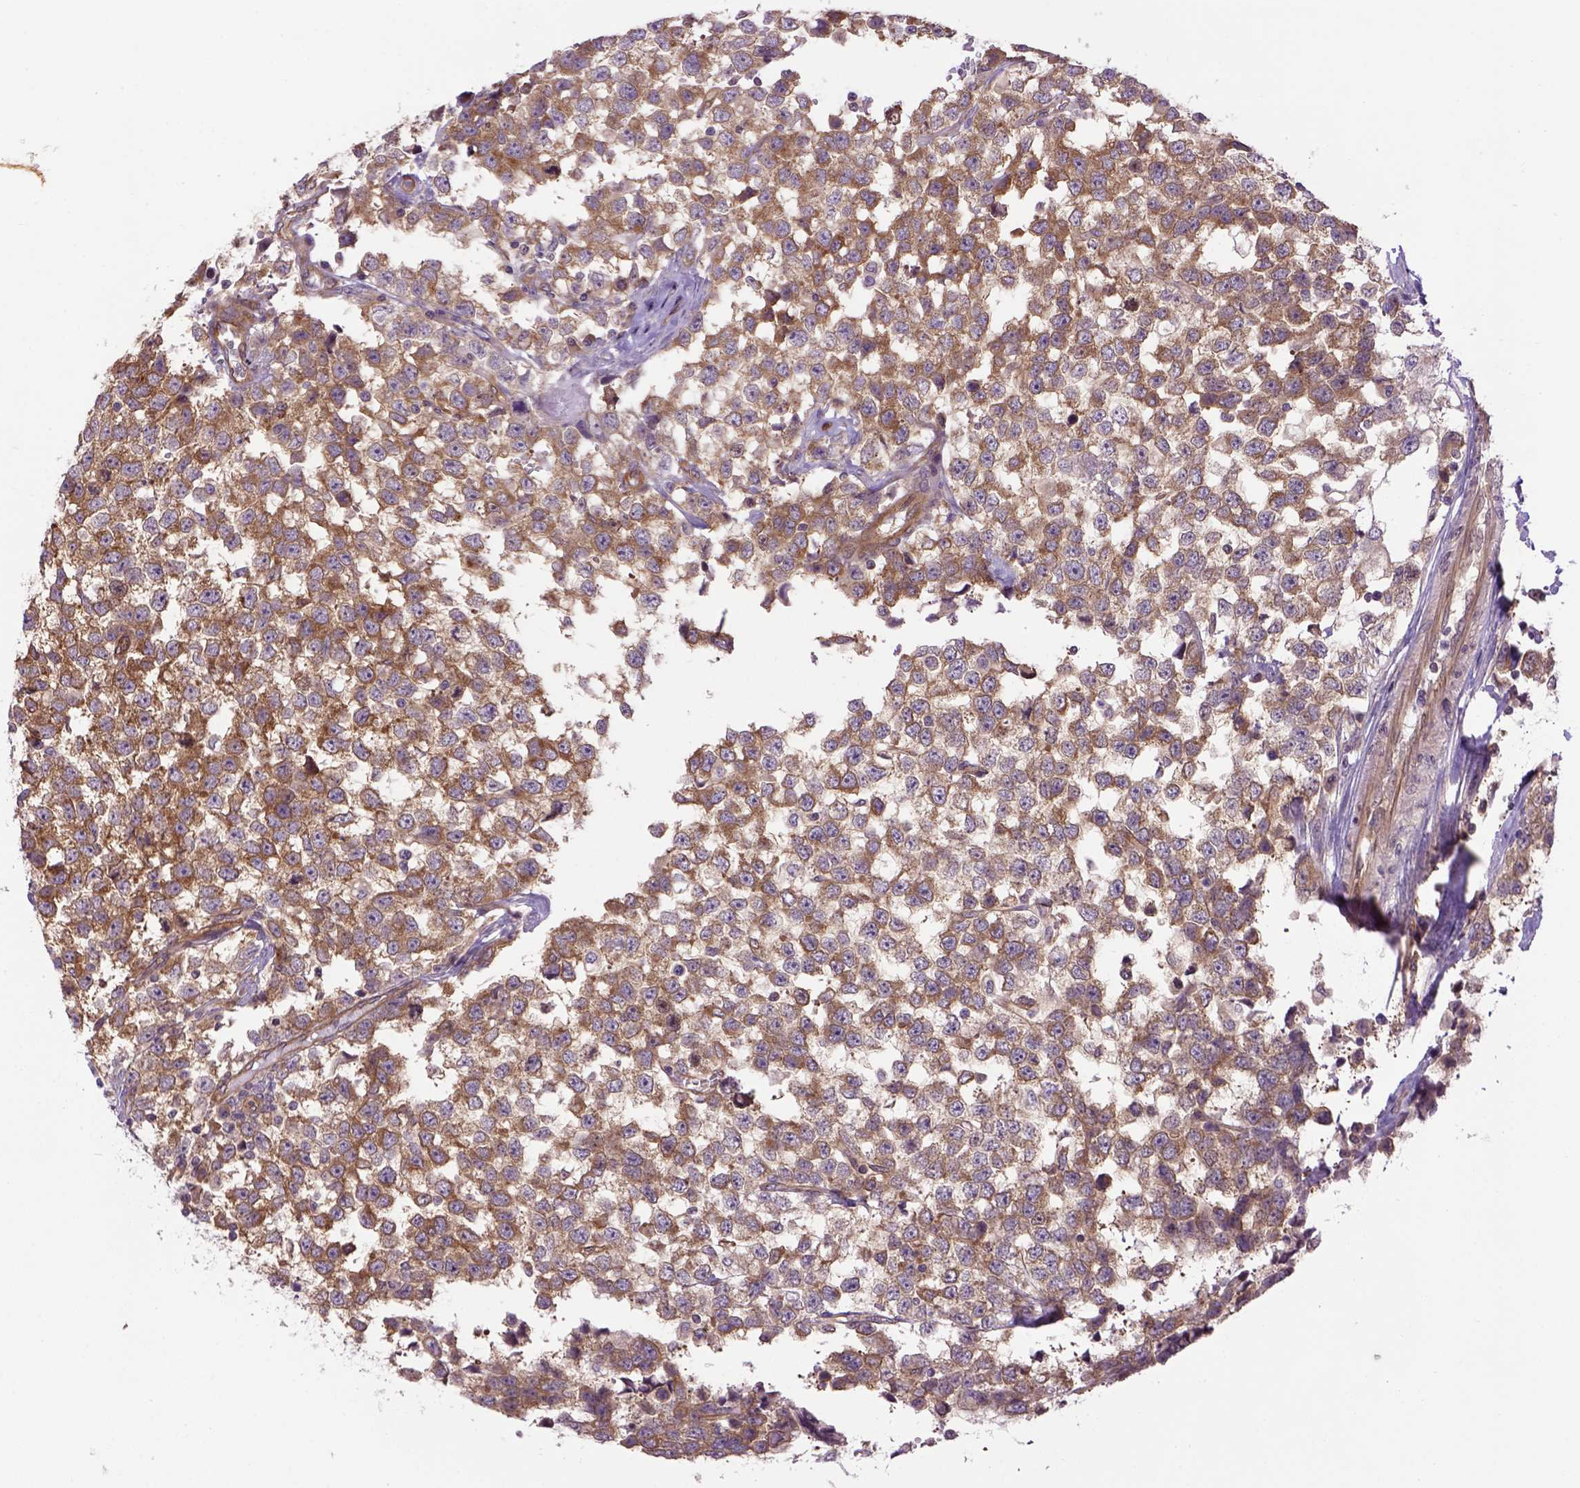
{"staining": {"intensity": "moderate", "quantity": ">75%", "location": "cytoplasmic/membranous"}, "tissue": "testis cancer", "cell_type": "Tumor cells", "image_type": "cancer", "snomed": [{"axis": "morphology", "description": "Seminoma, NOS"}, {"axis": "topography", "description": "Testis"}], "caption": "Protein staining displays moderate cytoplasmic/membranous positivity in approximately >75% of tumor cells in testis cancer (seminoma). The protein is shown in brown color, while the nuclei are stained blue.", "gene": "CASKIN2", "patient": {"sex": "male", "age": 34}}